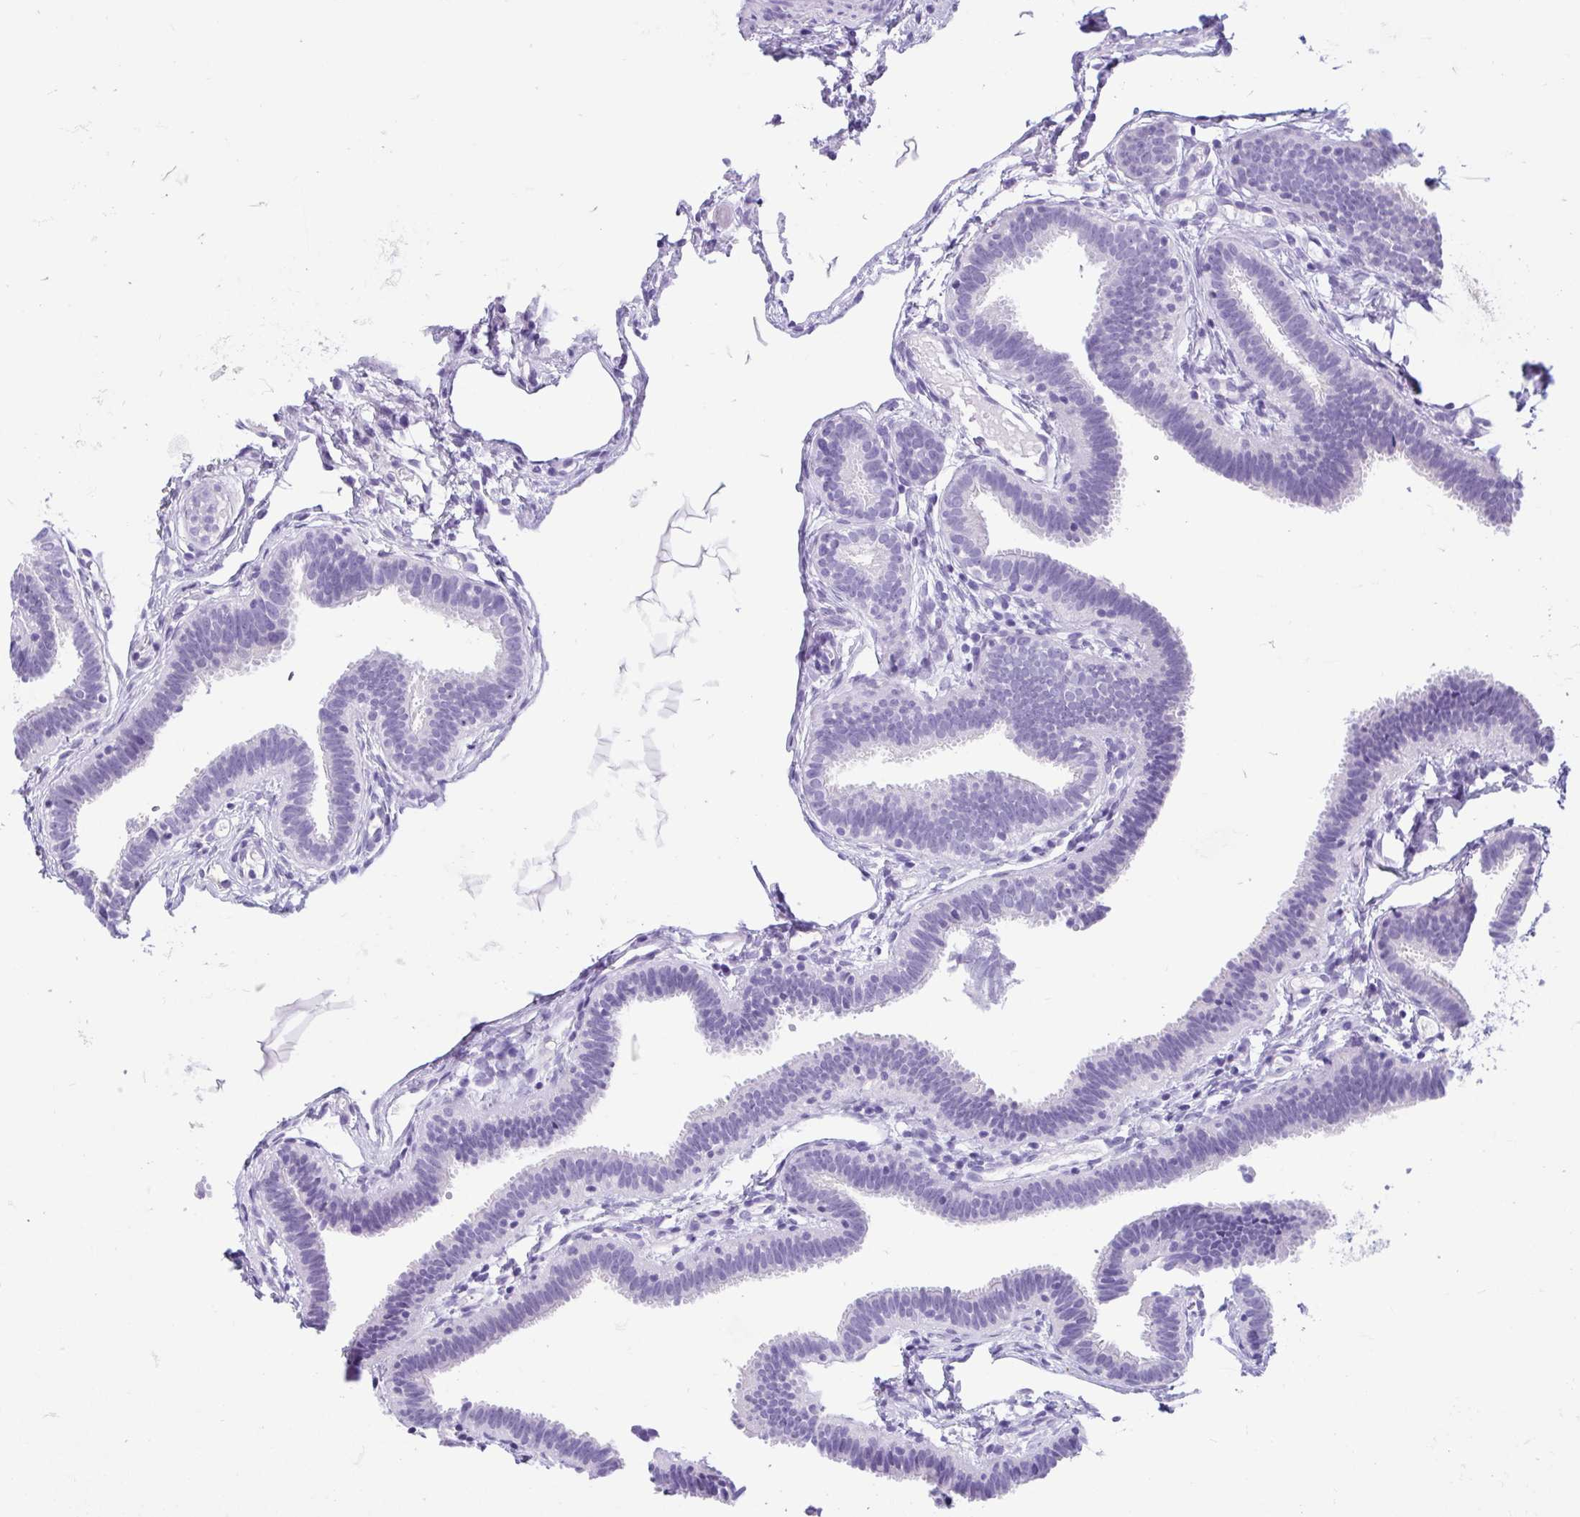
{"staining": {"intensity": "negative", "quantity": "none", "location": "none"}, "tissue": "fallopian tube", "cell_type": "Glandular cells", "image_type": "normal", "snomed": [{"axis": "morphology", "description": "Normal tissue, NOS"}, {"axis": "topography", "description": "Fallopian tube"}], "caption": "A micrograph of fallopian tube stained for a protein exhibits no brown staining in glandular cells. (Immunohistochemistry, brightfield microscopy, high magnification).", "gene": "ENSG00000274792", "patient": {"sex": "female", "age": 37}}